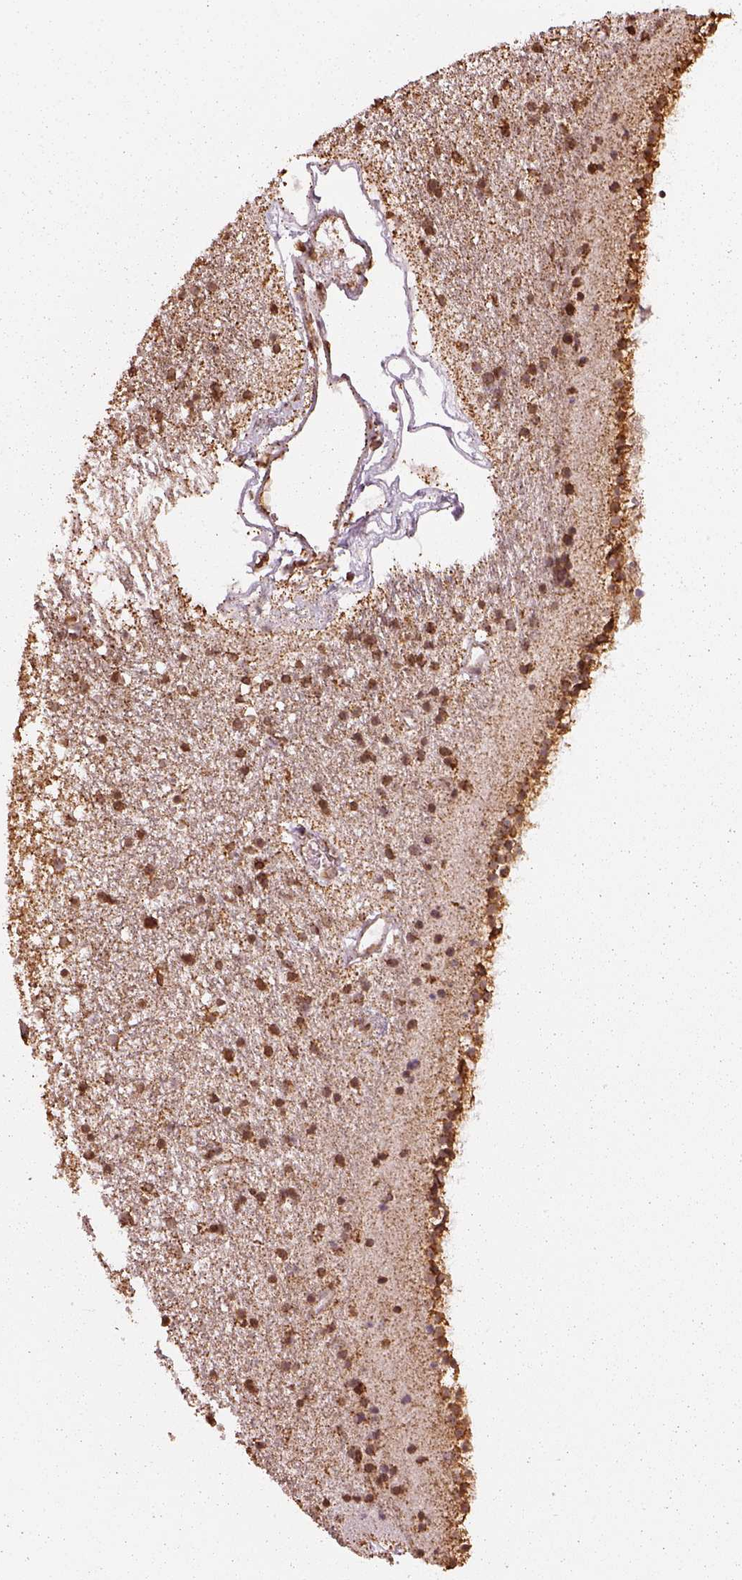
{"staining": {"intensity": "strong", "quantity": "25%-75%", "location": "cytoplasmic/membranous"}, "tissue": "caudate", "cell_type": "Glial cells", "image_type": "normal", "snomed": [{"axis": "morphology", "description": "Normal tissue, NOS"}, {"axis": "topography", "description": "Lateral ventricle wall"}], "caption": "The image exhibits staining of benign caudate, revealing strong cytoplasmic/membranous protein expression (brown color) within glial cells. The protein of interest is stained brown, and the nuclei are stained in blue (DAB (3,3'-diaminobenzidine) IHC with brightfield microscopy, high magnification).", "gene": "ACOT2", "patient": {"sex": "female", "age": 71}}